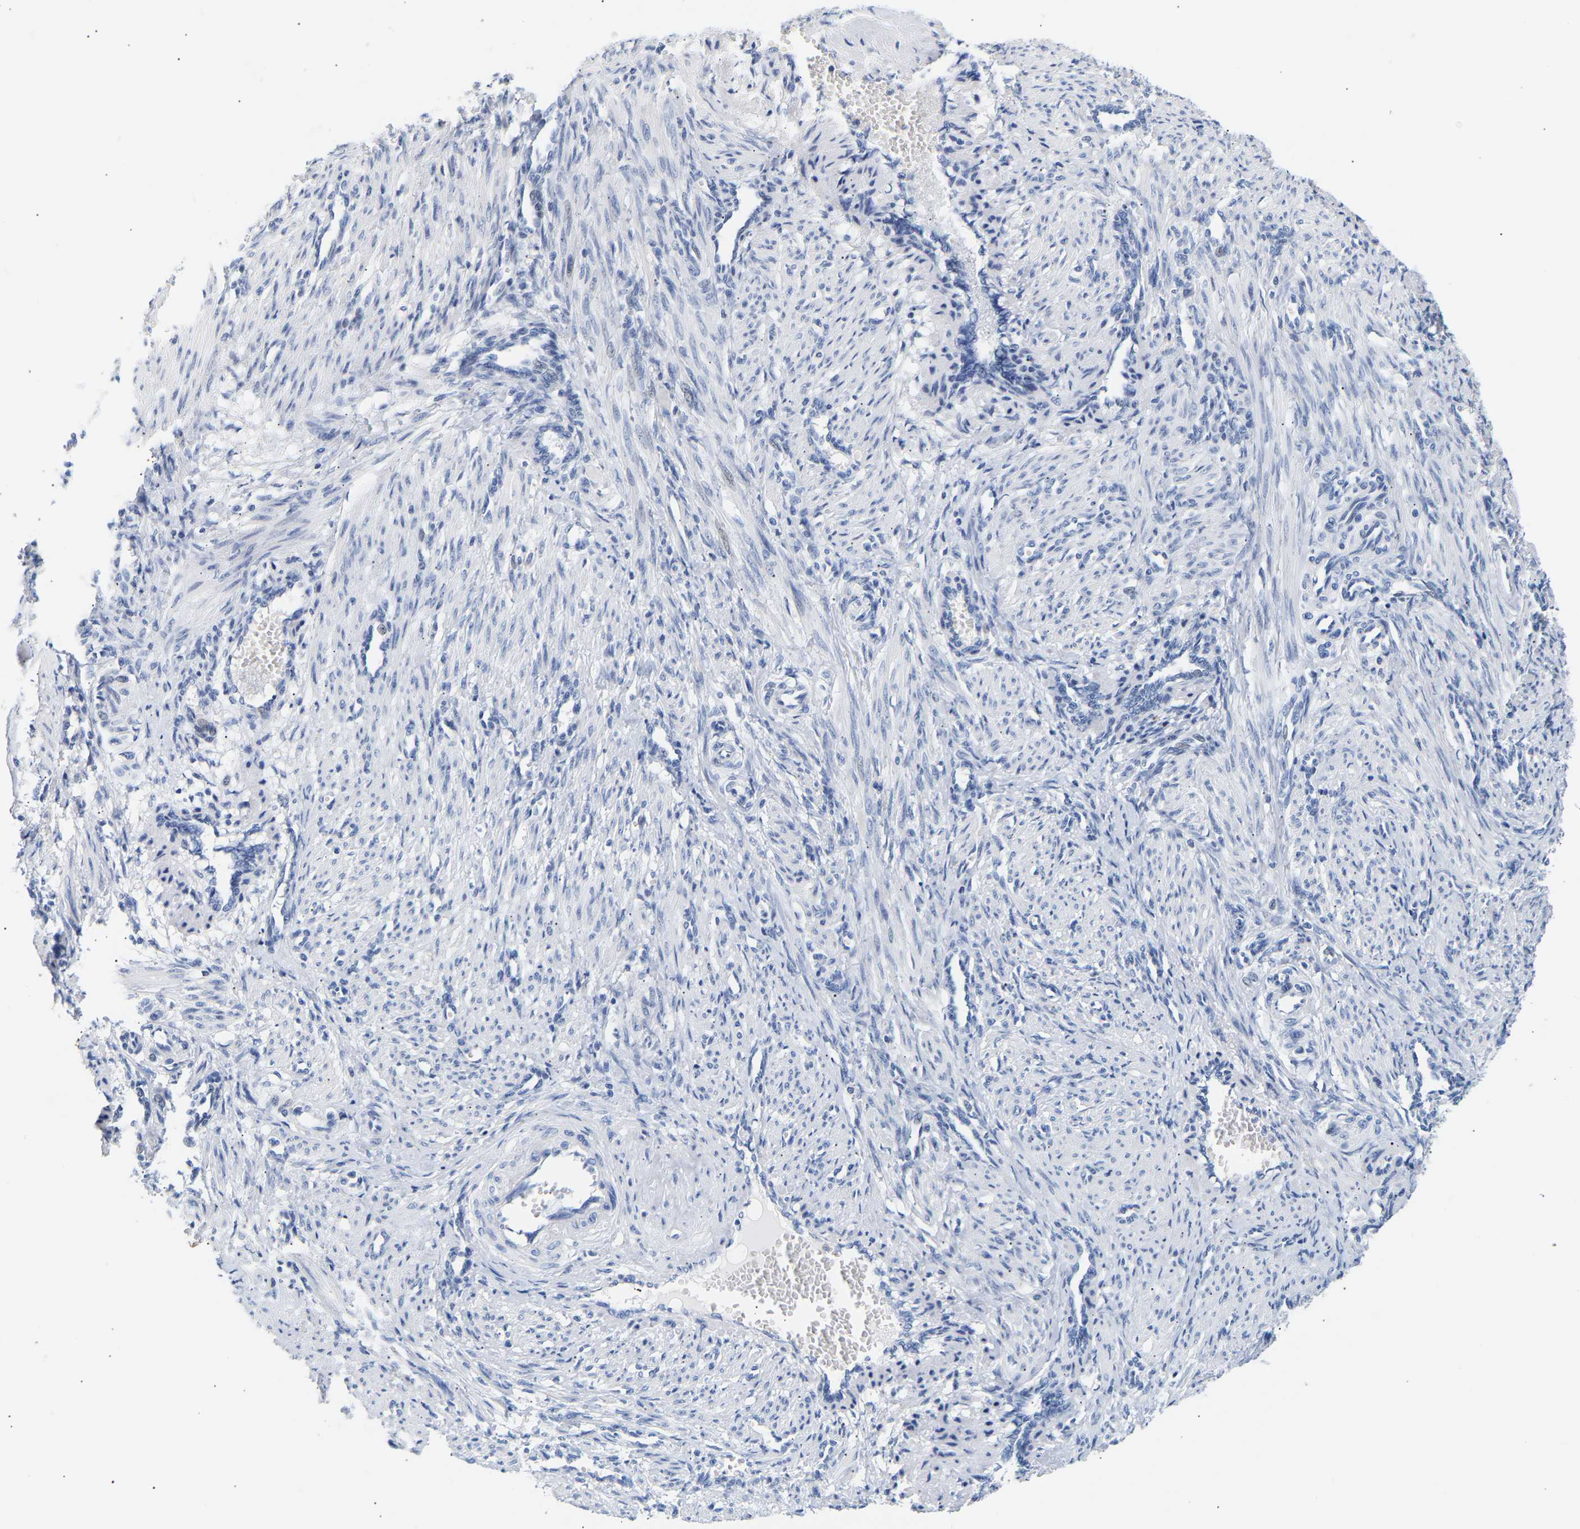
{"staining": {"intensity": "negative", "quantity": "none", "location": "none"}, "tissue": "smooth muscle", "cell_type": "Smooth muscle cells", "image_type": "normal", "snomed": [{"axis": "morphology", "description": "Normal tissue, NOS"}, {"axis": "topography", "description": "Endometrium"}], "caption": "Micrograph shows no protein expression in smooth muscle cells of benign smooth muscle.", "gene": "SPINK2", "patient": {"sex": "female", "age": 33}}